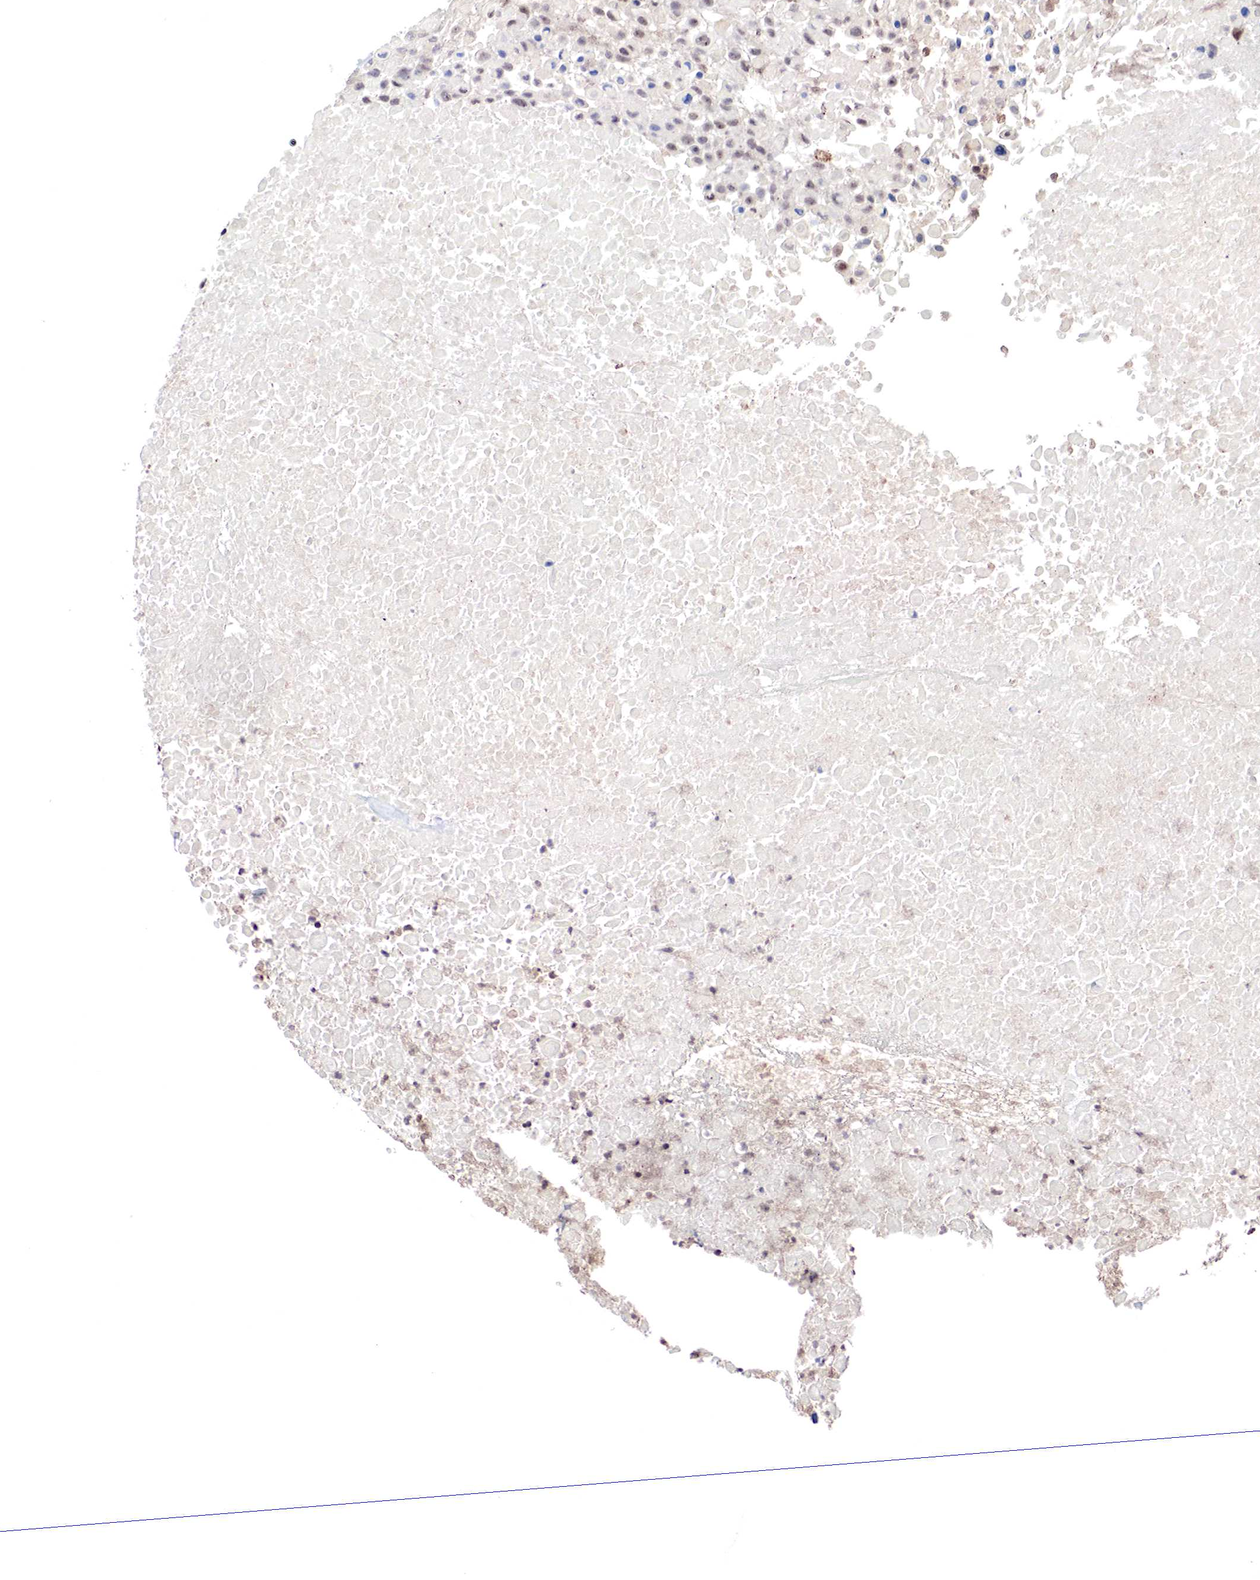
{"staining": {"intensity": "weak", "quantity": "<25%", "location": "cytoplasmic/membranous"}, "tissue": "urothelial cancer", "cell_type": "Tumor cells", "image_type": "cancer", "snomed": [{"axis": "morphology", "description": "Urothelial carcinoma, High grade"}, {"axis": "topography", "description": "Urinary bladder"}], "caption": "Urothelial cancer stained for a protein using immunohistochemistry (IHC) shows no positivity tumor cells.", "gene": "DACH2", "patient": {"sex": "male", "age": 56}}